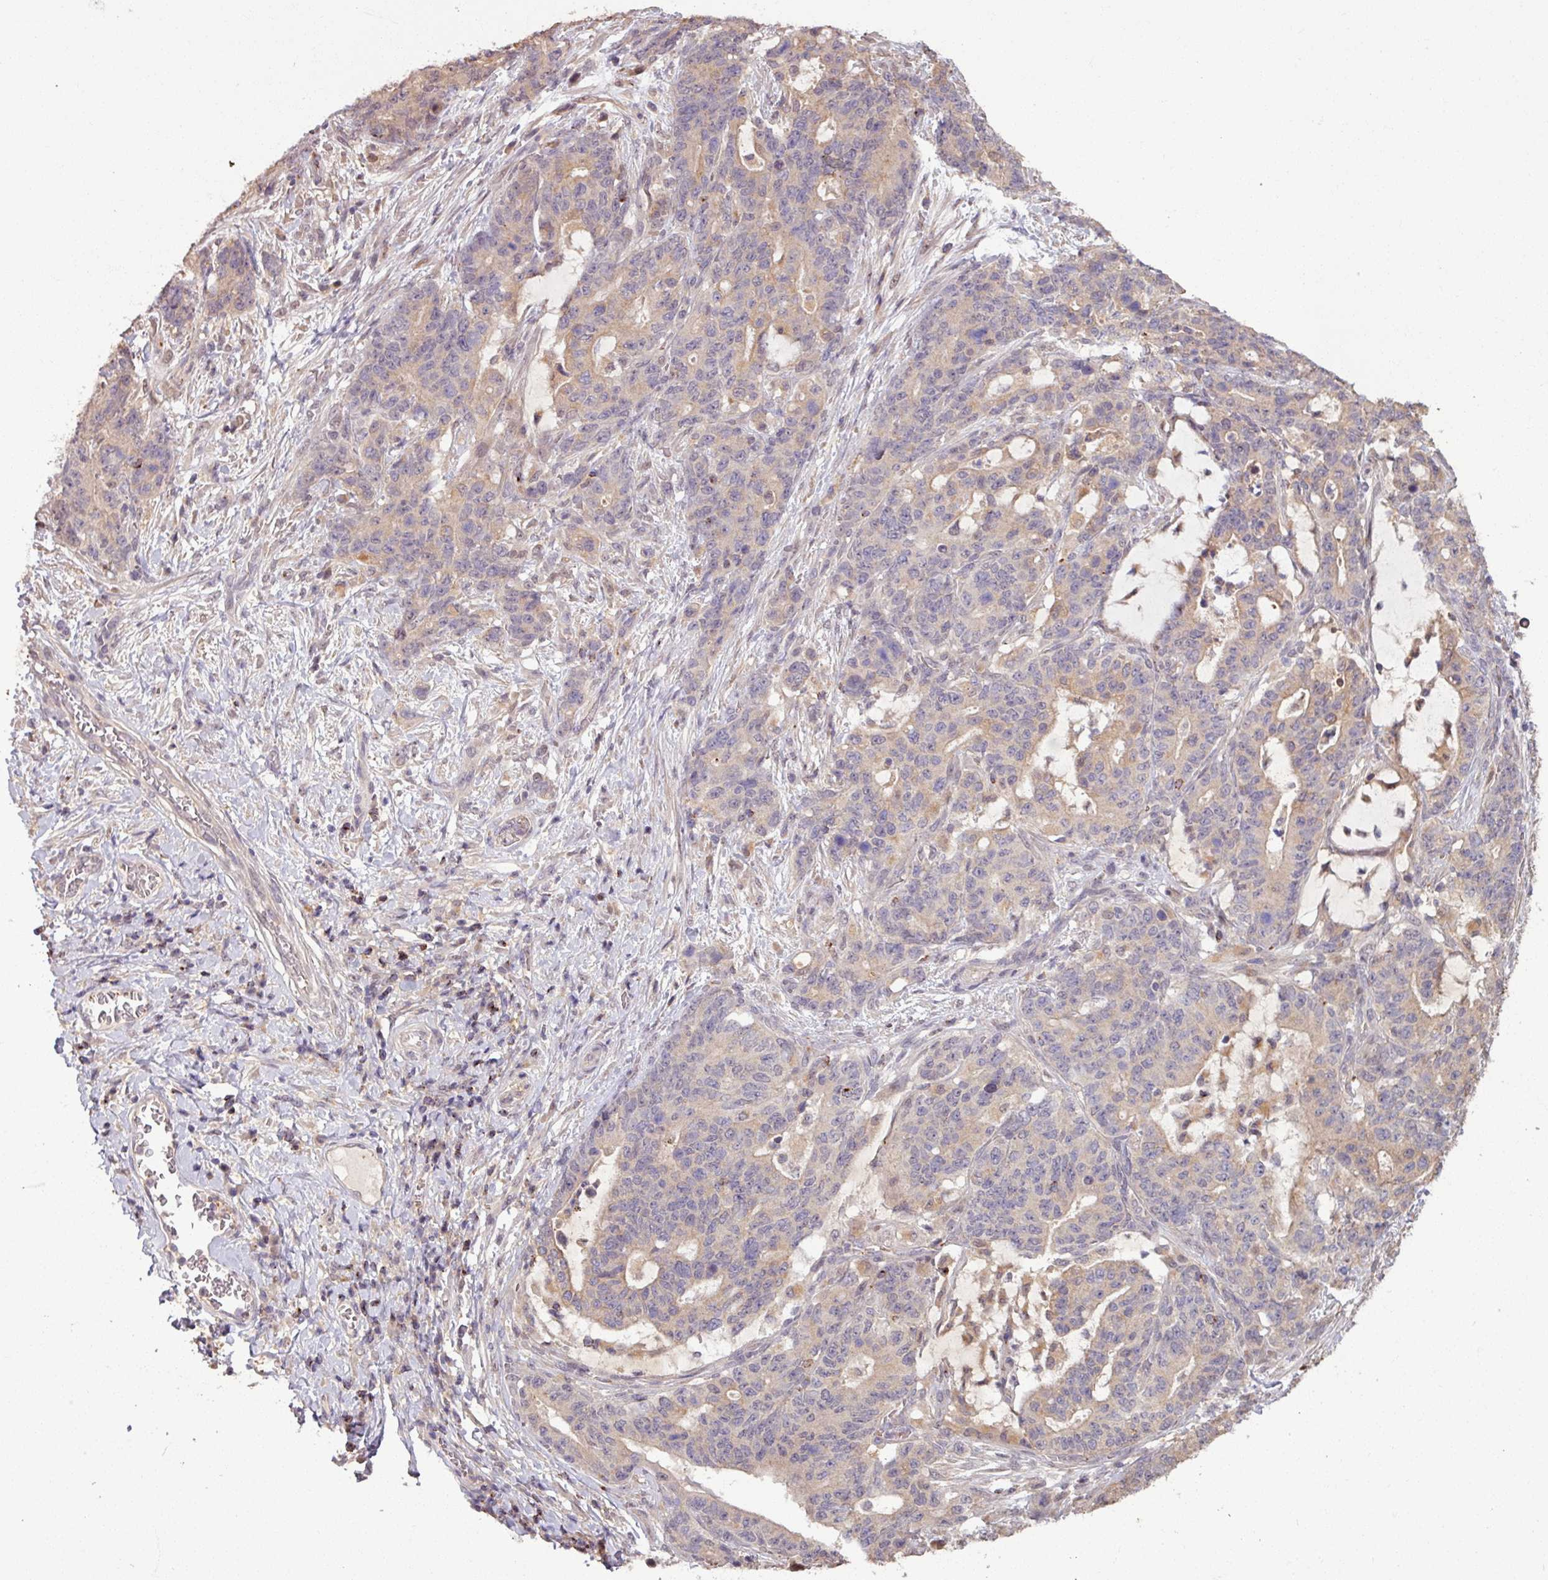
{"staining": {"intensity": "weak", "quantity": "25%-75%", "location": "cytoplasmic/membranous"}, "tissue": "stomach cancer", "cell_type": "Tumor cells", "image_type": "cancer", "snomed": [{"axis": "morphology", "description": "Normal tissue, NOS"}, {"axis": "morphology", "description": "Adenocarcinoma, NOS"}, {"axis": "topography", "description": "Stomach"}], "caption": "Human stomach cancer (adenocarcinoma) stained for a protein (brown) displays weak cytoplasmic/membranous positive staining in about 25%-75% of tumor cells.", "gene": "OR6B1", "patient": {"sex": "female", "age": 64}}